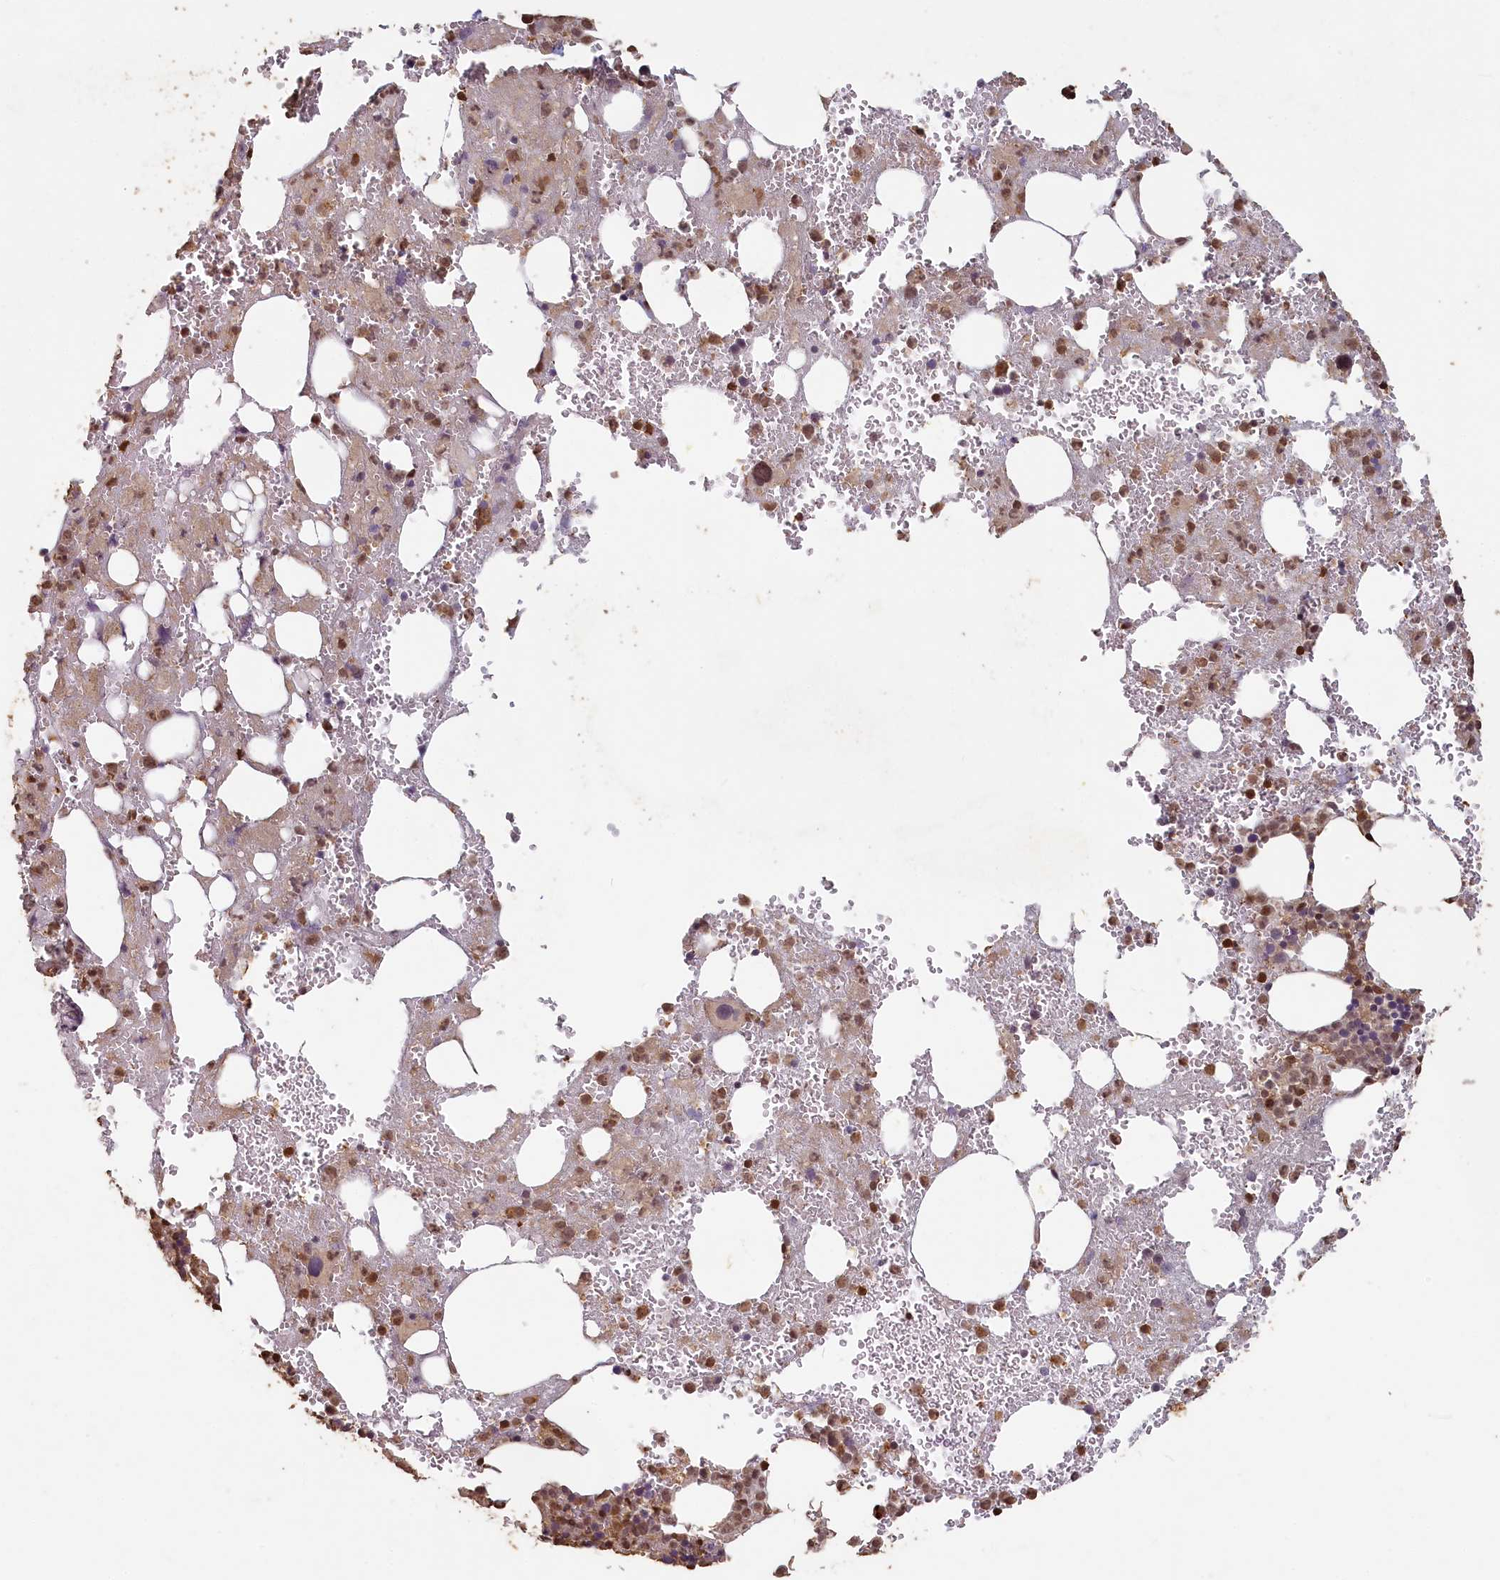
{"staining": {"intensity": "moderate", "quantity": "25%-75%", "location": "nuclear"}, "tissue": "bone marrow", "cell_type": "Hematopoietic cells", "image_type": "normal", "snomed": [{"axis": "morphology", "description": "Normal tissue, NOS"}, {"axis": "topography", "description": "Bone marrow"}], "caption": "DAB (3,3'-diaminobenzidine) immunohistochemical staining of benign bone marrow demonstrates moderate nuclear protein staining in approximately 25%-75% of hematopoietic cells. The protein is stained brown, and the nuclei are stained in blue (DAB (3,3'-diaminobenzidine) IHC with brightfield microscopy, high magnification).", "gene": "MADD", "patient": {"sex": "male", "age": 61}}